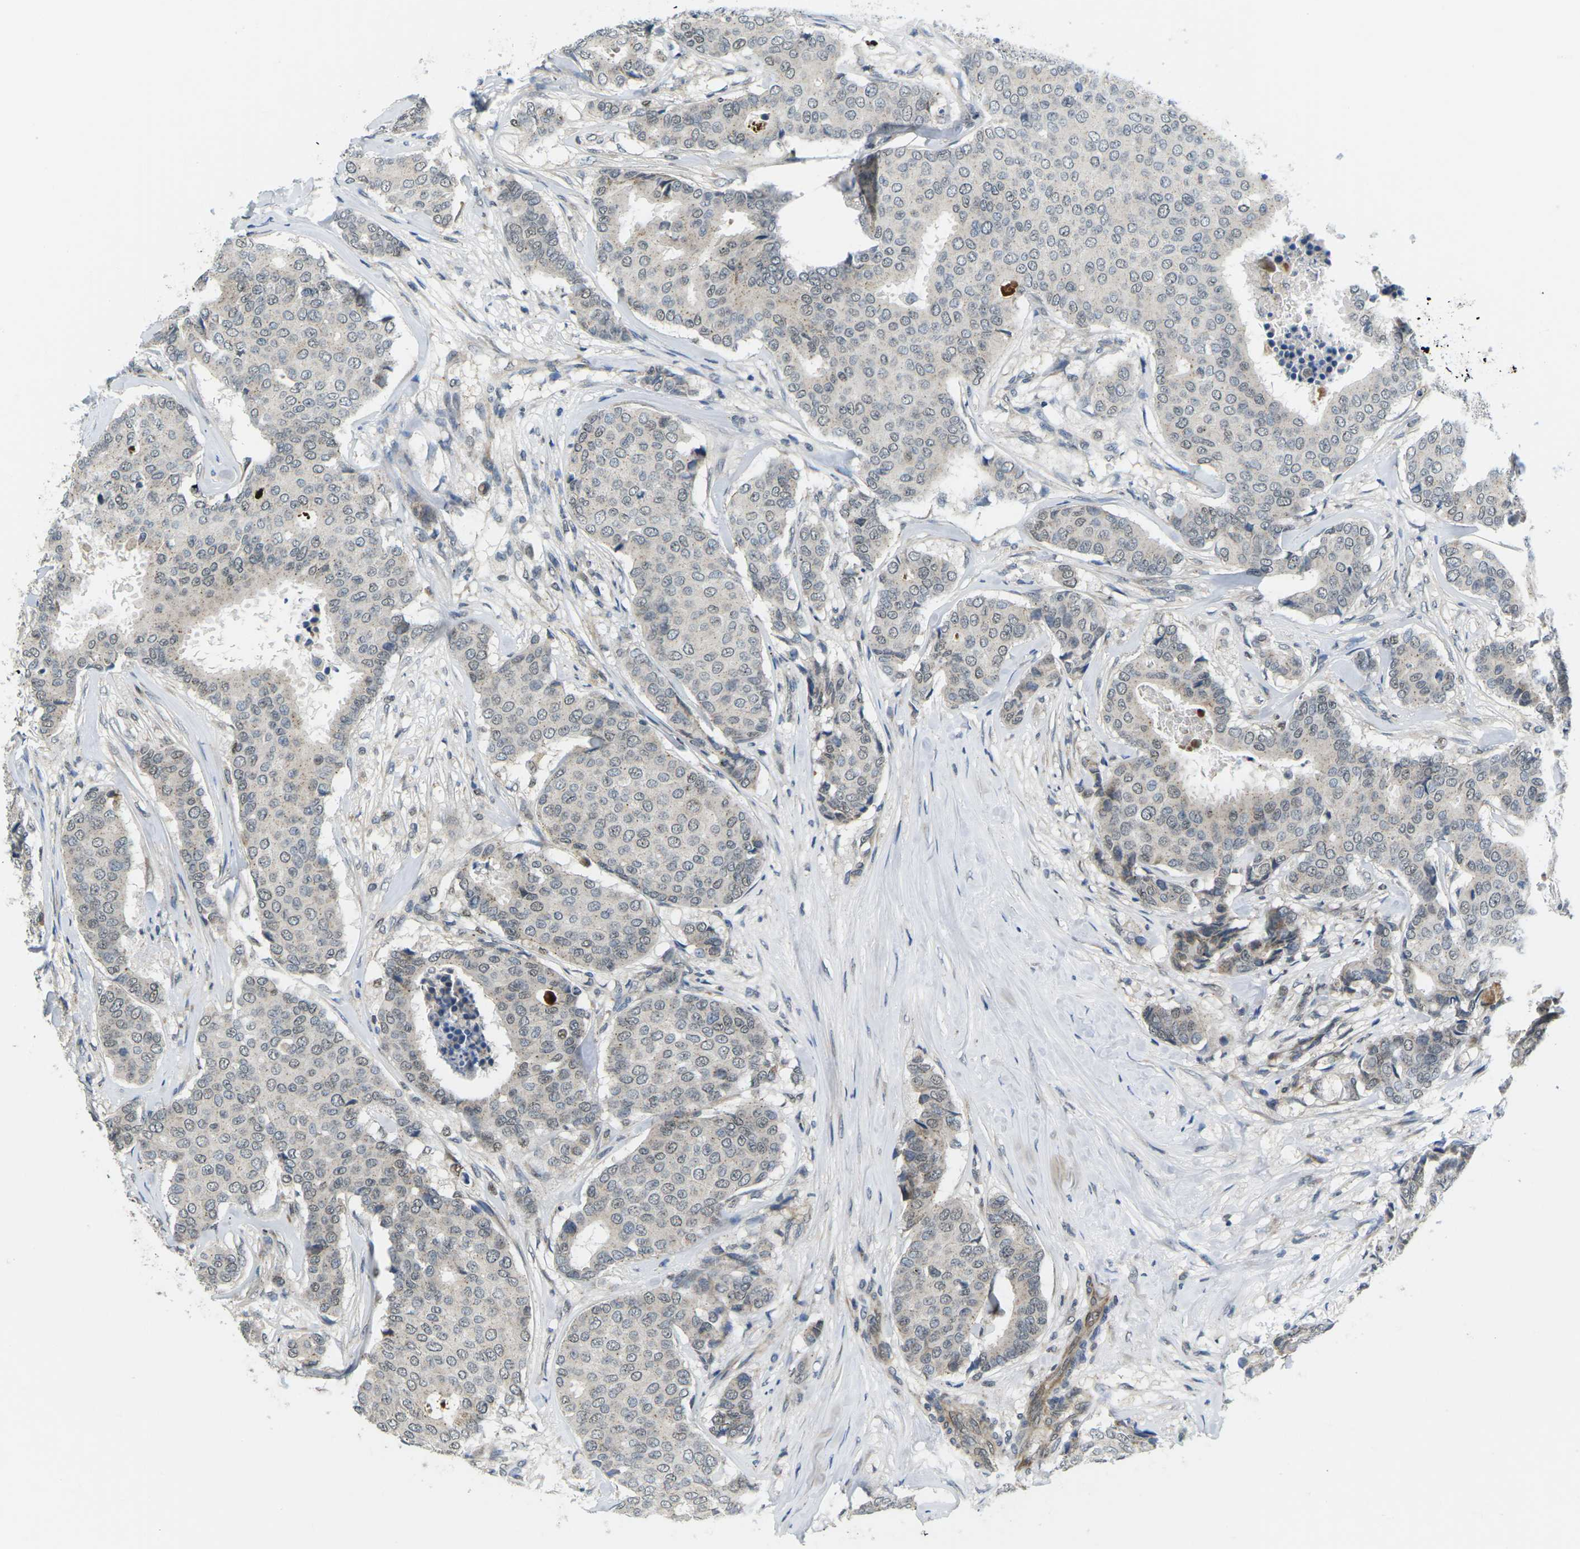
{"staining": {"intensity": "weak", "quantity": "<25%", "location": "nuclear"}, "tissue": "breast cancer", "cell_type": "Tumor cells", "image_type": "cancer", "snomed": [{"axis": "morphology", "description": "Duct carcinoma"}, {"axis": "topography", "description": "Breast"}], "caption": "Immunohistochemistry image of neoplastic tissue: invasive ductal carcinoma (breast) stained with DAB exhibits no significant protein expression in tumor cells. The staining is performed using DAB (3,3'-diaminobenzidine) brown chromogen with nuclei counter-stained in using hematoxylin.", "gene": "ERBB4", "patient": {"sex": "female", "age": 75}}